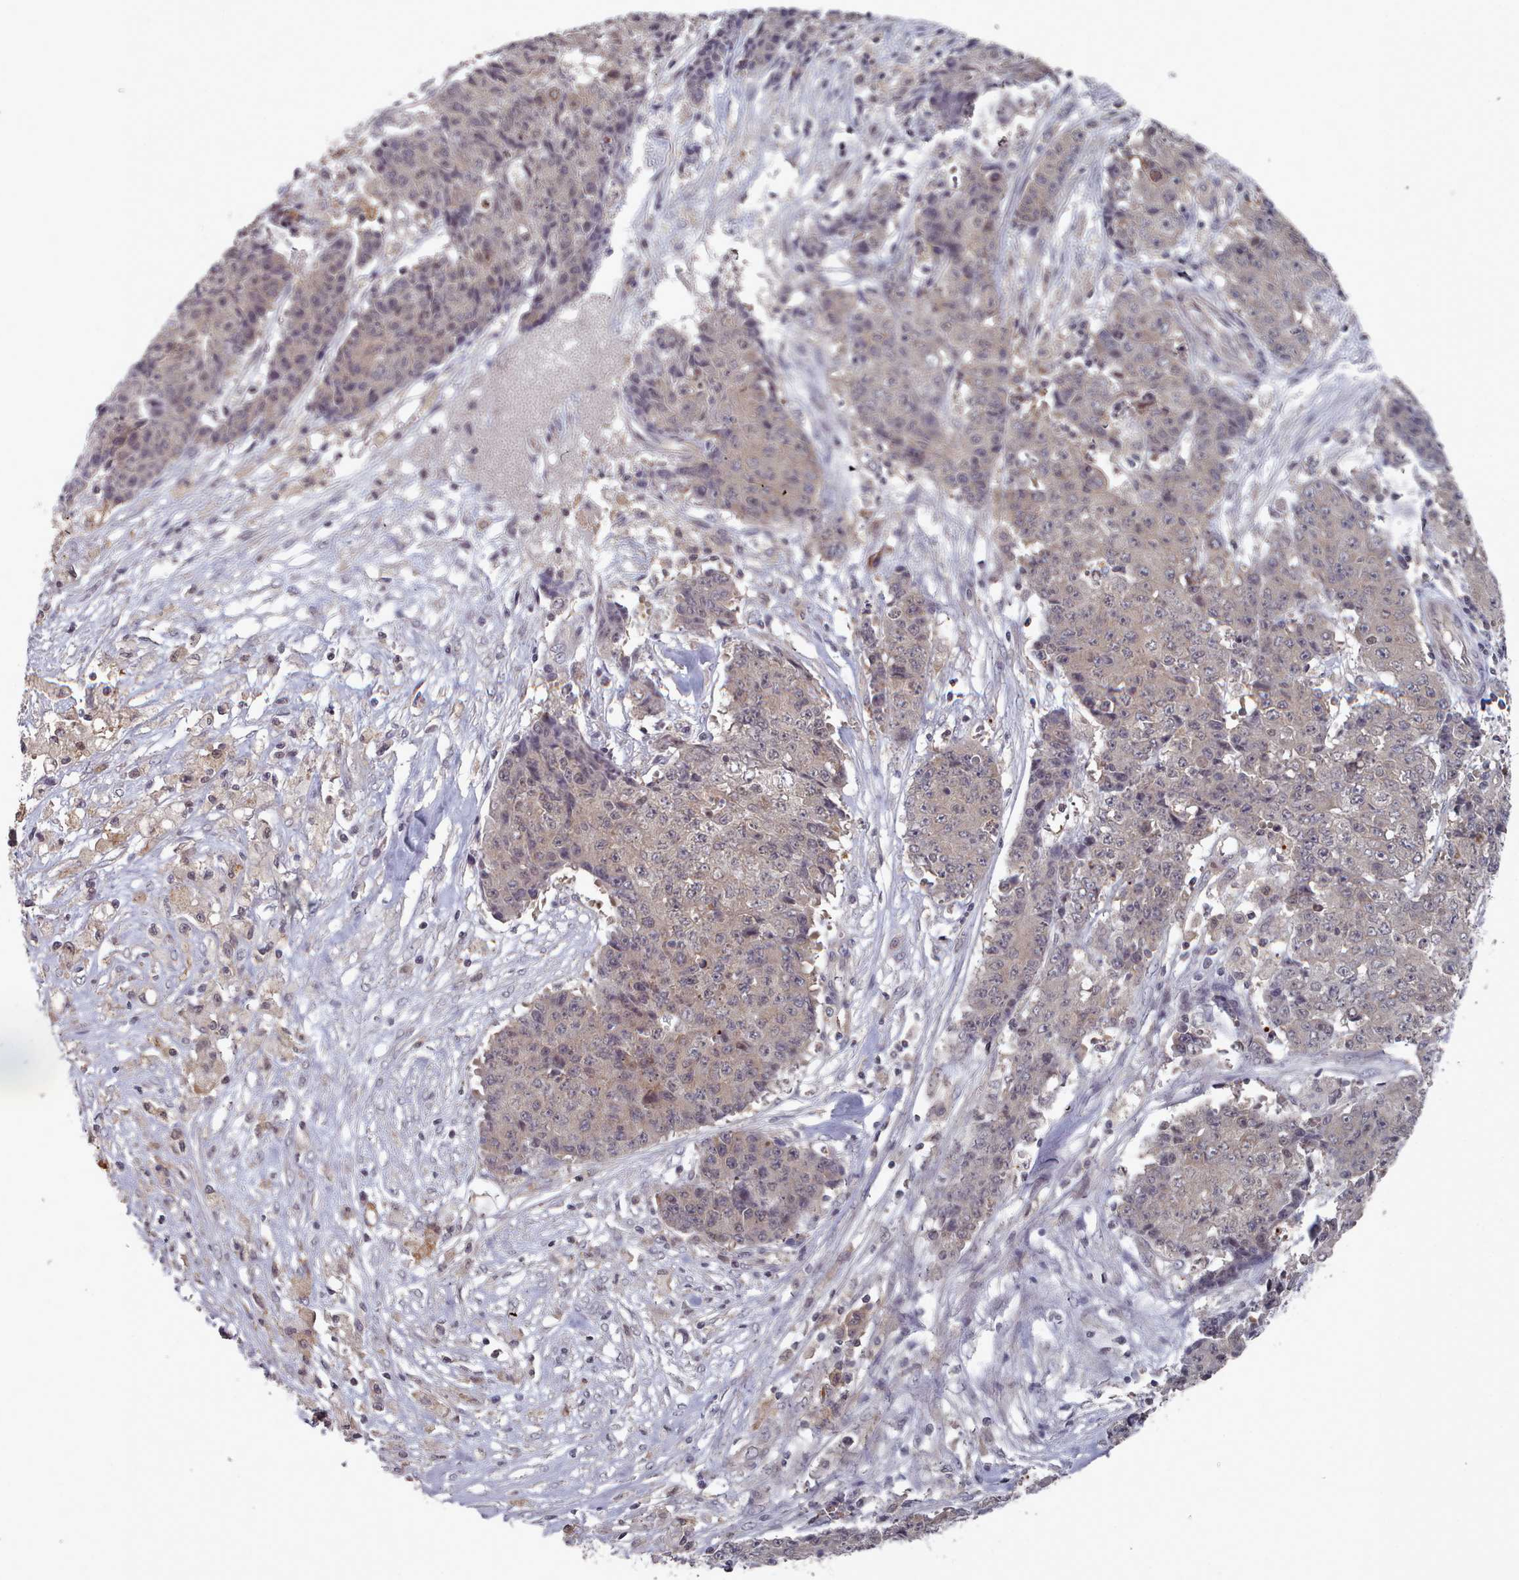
{"staining": {"intensity": "negative", "quantity": "none", "location": "none"}, "tissue": "ovarian cancer", "cell_type": "Tumor cells", "image_type": "cancer", "snomed": [{"axis": "morphology", "description": "Carcinoma, endometroid"}, {"axis": "topography", "description": "Ovary"}], "caption": "Tumor cells show no significant protein expression in ovarian cancer.", "gene": "HYAL3", "patient": {"sex": "female", "age": 42}}